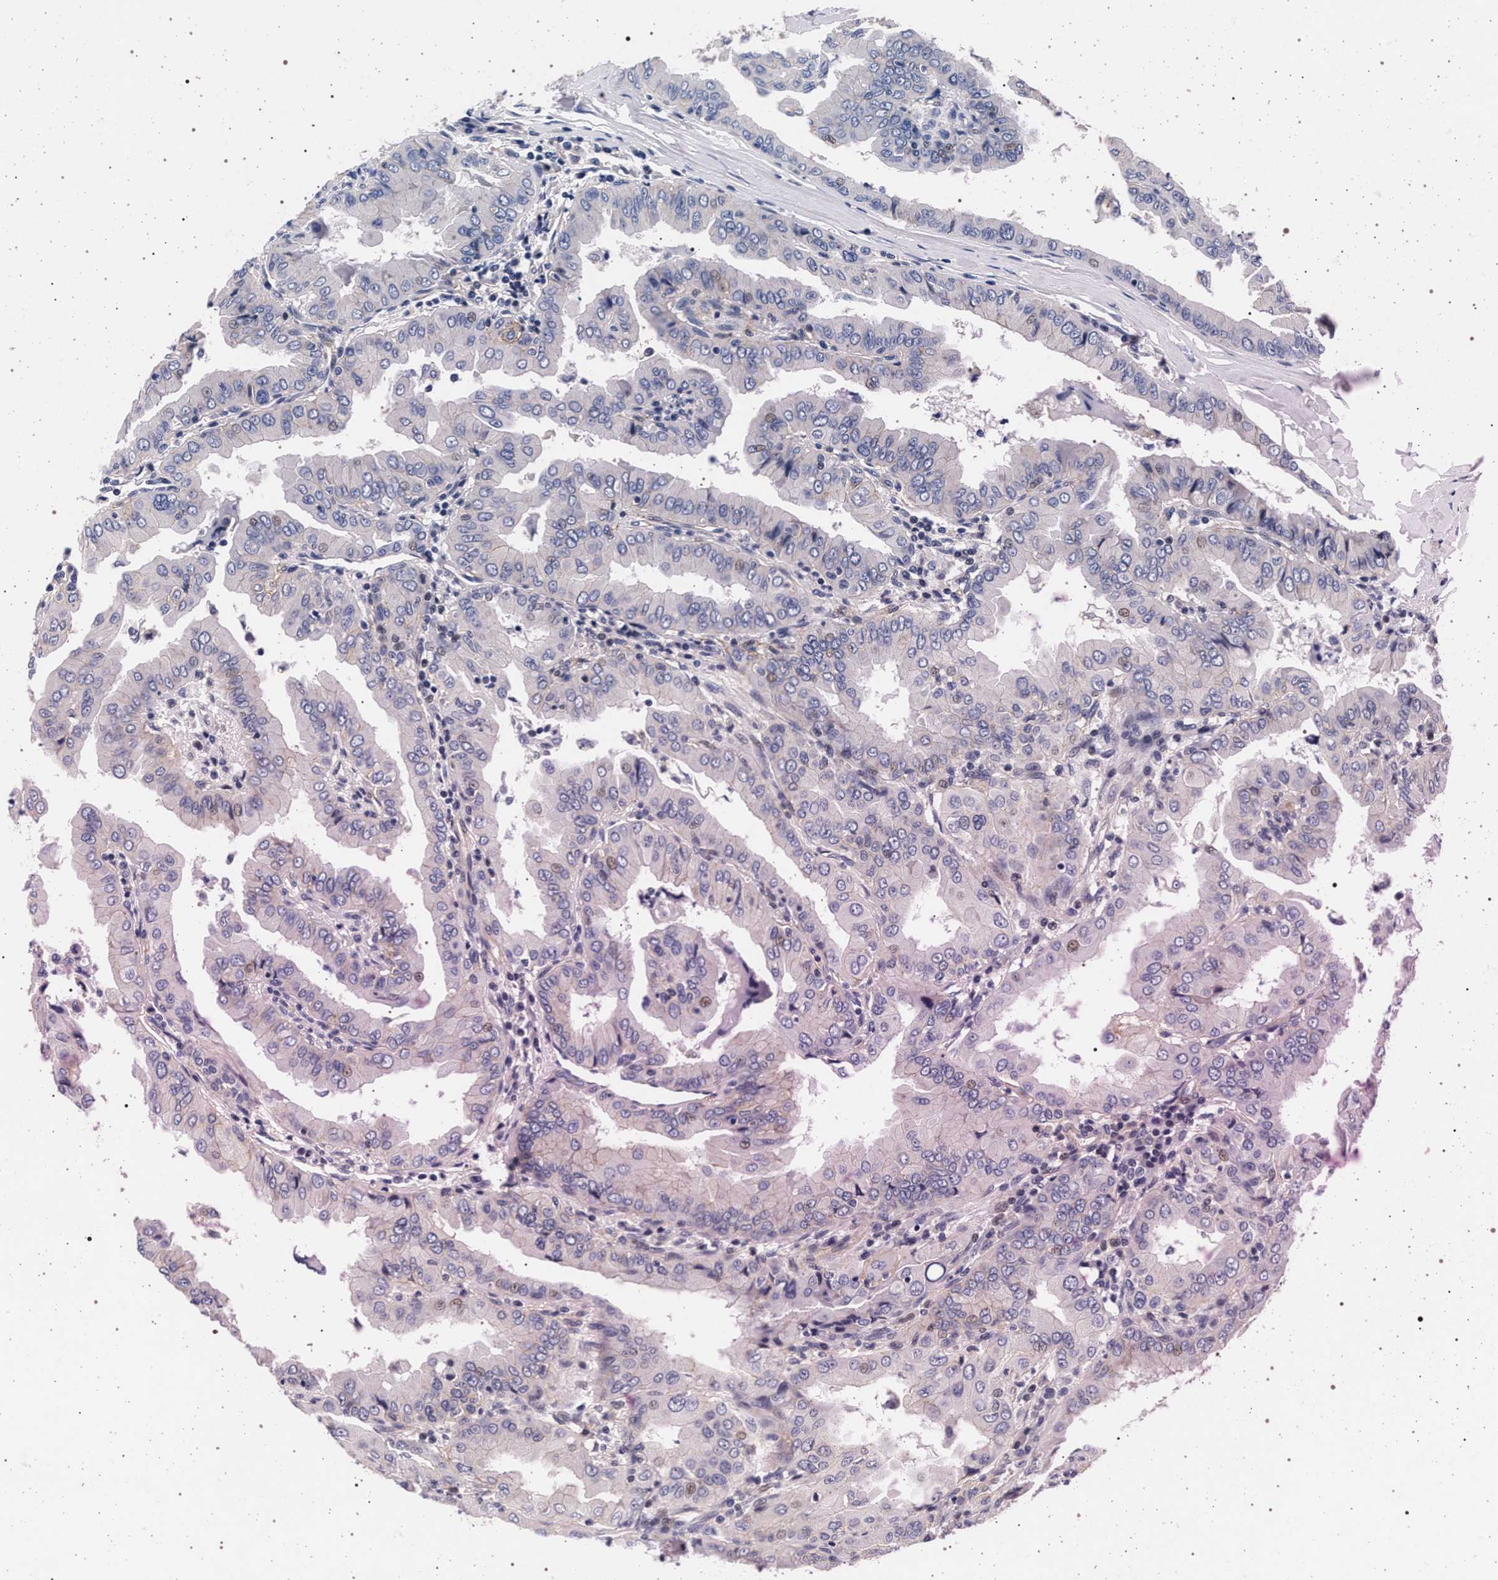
{"staining": {"intensity": "negative", "quantity": "none", "location": "none"}, "tissue": "thyroid cancer", "cell_type": "Tumor cells", "image_type": "cancer", "snomed": [{"axis": "morphology", "description": "Papillary adenocarcinoma, NOS"}, {"axis": "topography", "description": "Thyroid gland"}], "caption": "Thyroid cancer (papillary adenocarcinoma) was stained to show a protein in brown. There is no significant expression in tumor cells.", "gene": "SLC9A1", "patient": {"sex": "male", "age": 33}}